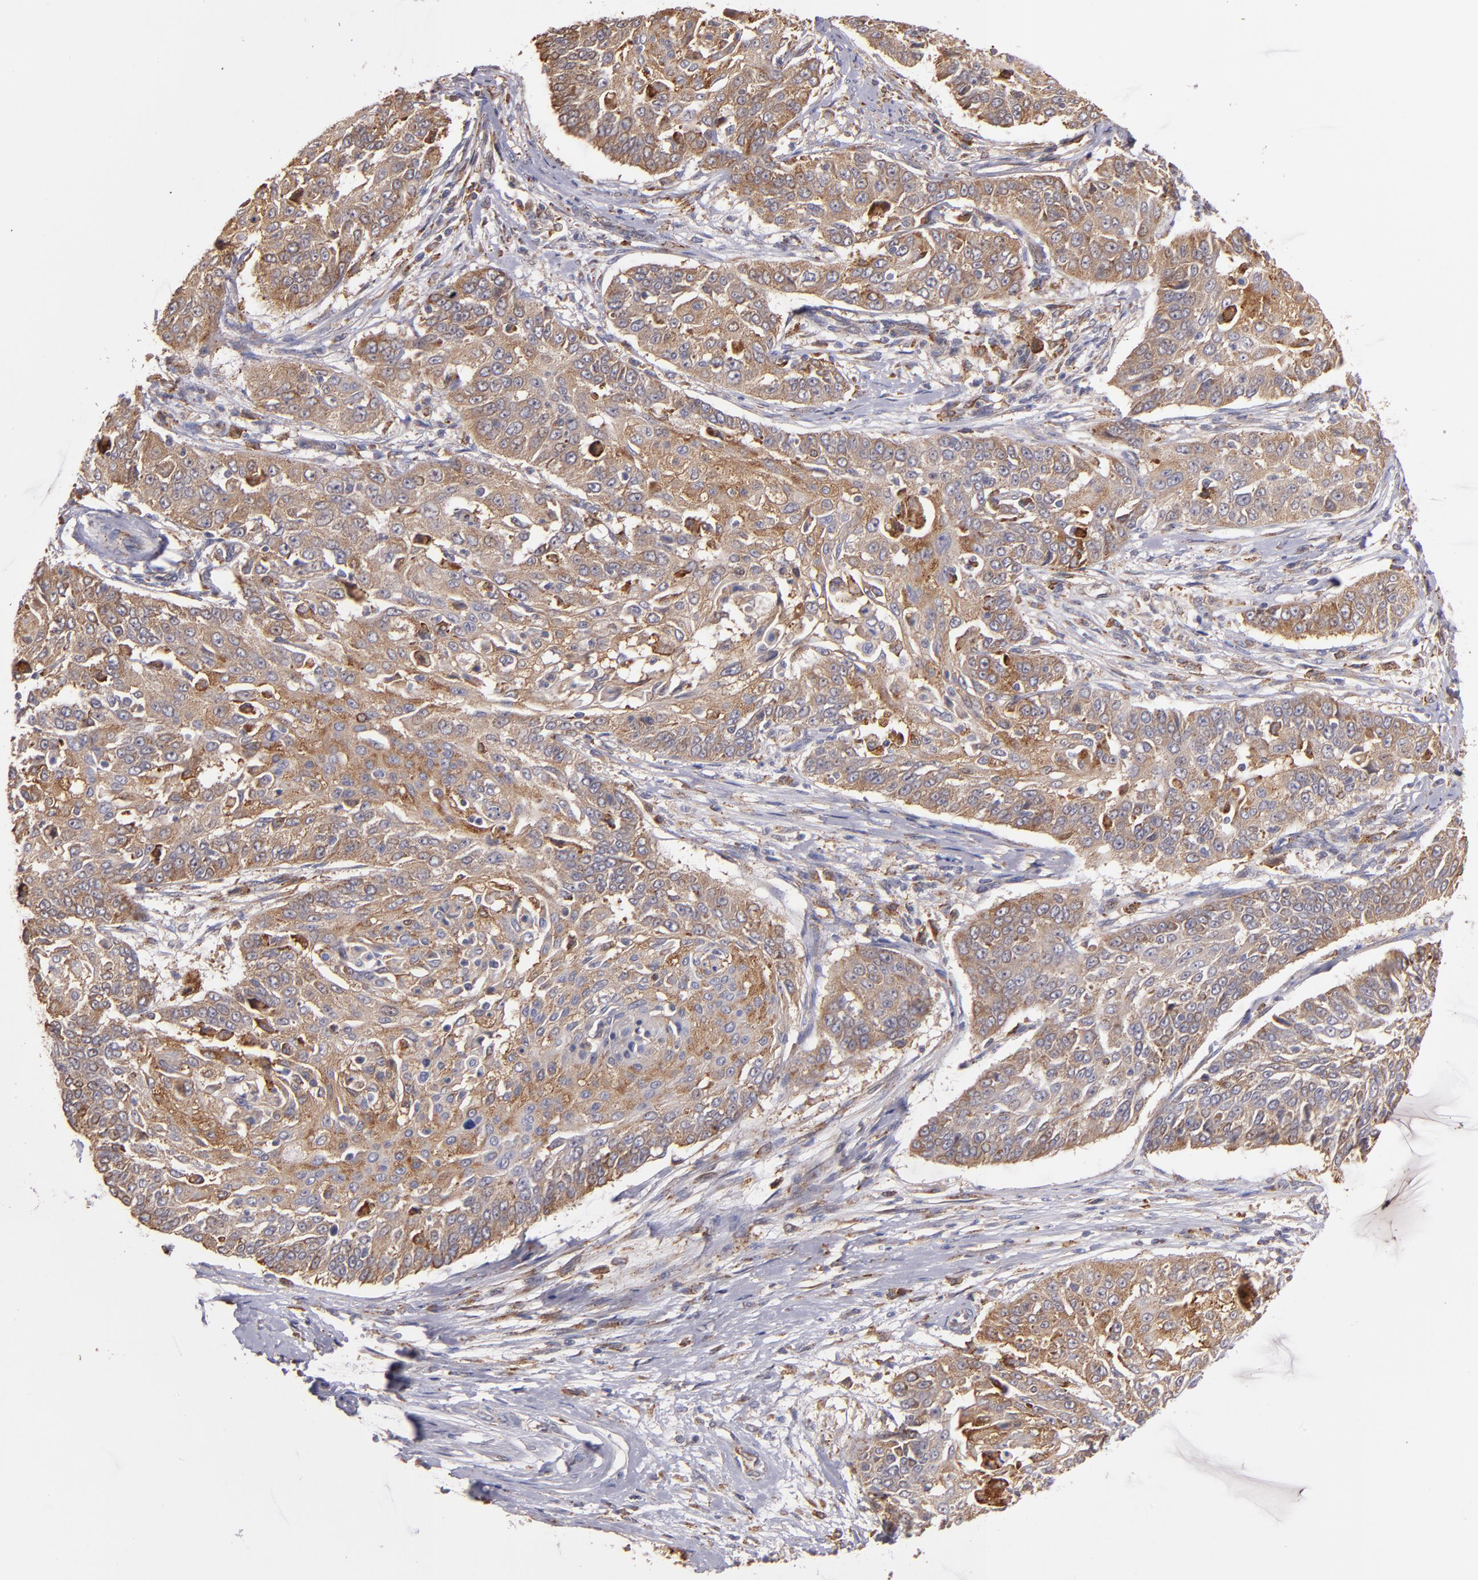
{"staining": {"intensity": "moderate", "quantity": ">75%", "location": "cytoplasmic/membranous"}, "tissue": "cervical cancer", "cell_type": "Tumor cells", "image_type": "cancer", "snomed": [{"axis": "morphology", "description": "Squamous cell carcinoma, NOS"}, {"axis": "topography", "description": "Cervix"}], "caption": "An immunohistochemistry (IHC) micrograph of tumor tissue is shown. Protein staining in brown shows moderate cytoplasmic/membranous positivity in cervical cancer within tumor cells.", "gene": "IFIH1", "patient": {"sex": "female", "age": 64}}